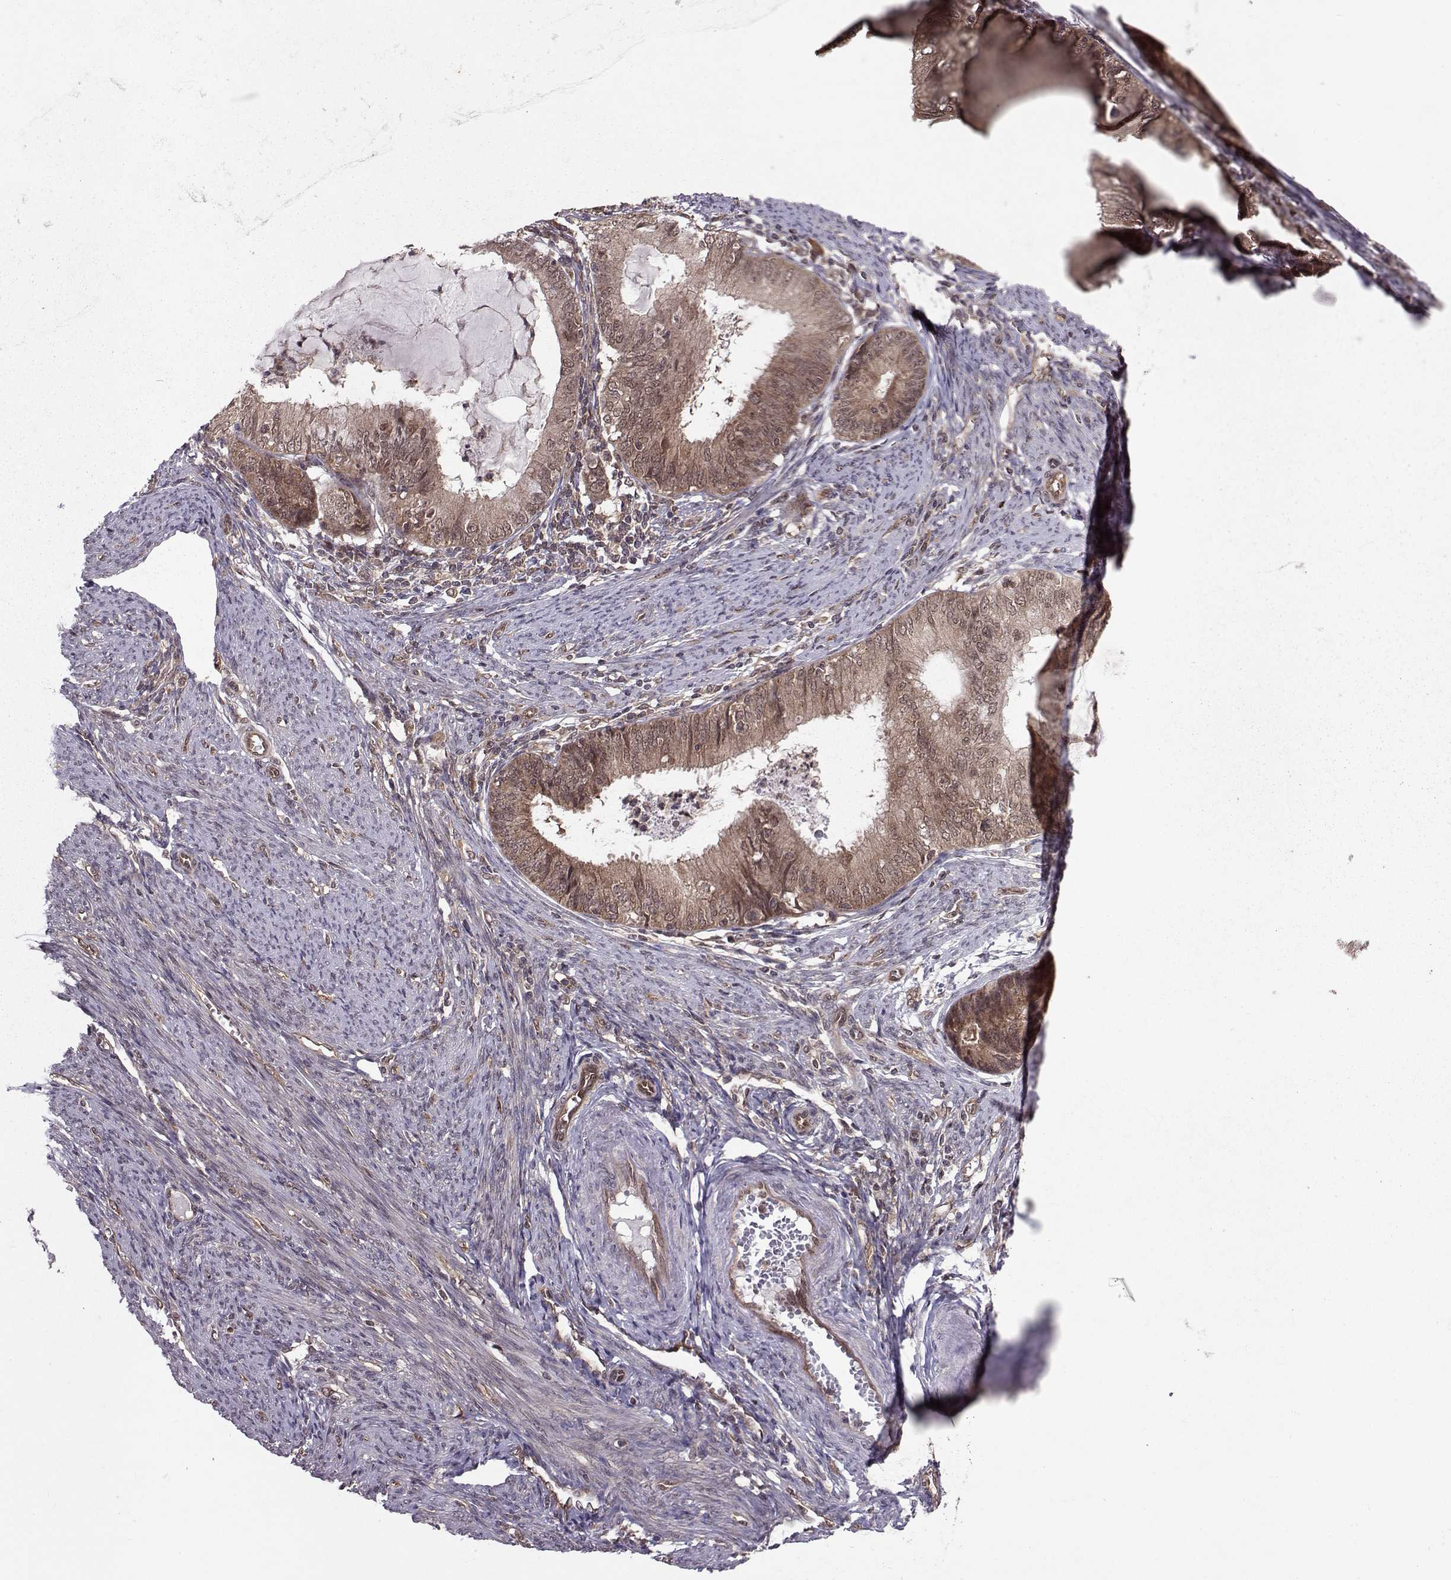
{"staining": {"intensity": "moderate", "quantity": "25%-75%", "location": "cytoplasmic/membranous"}, "tissue": "endometrial cancer", "cell_type": "Tumor cells", "image_type": "cancer", "snomed": [{"axis": "morphology", "description": "Adenocarcinoma, NOS"}, {"axis": "topography", "description": "Endometrium"}], "caption": "Human endometrial adenocarcinoma stained with a protein marker exhibits moderate staining in tumor cells.", "gene": "PPP2R2A", "patient": {"sex": "female", "age": 57}}